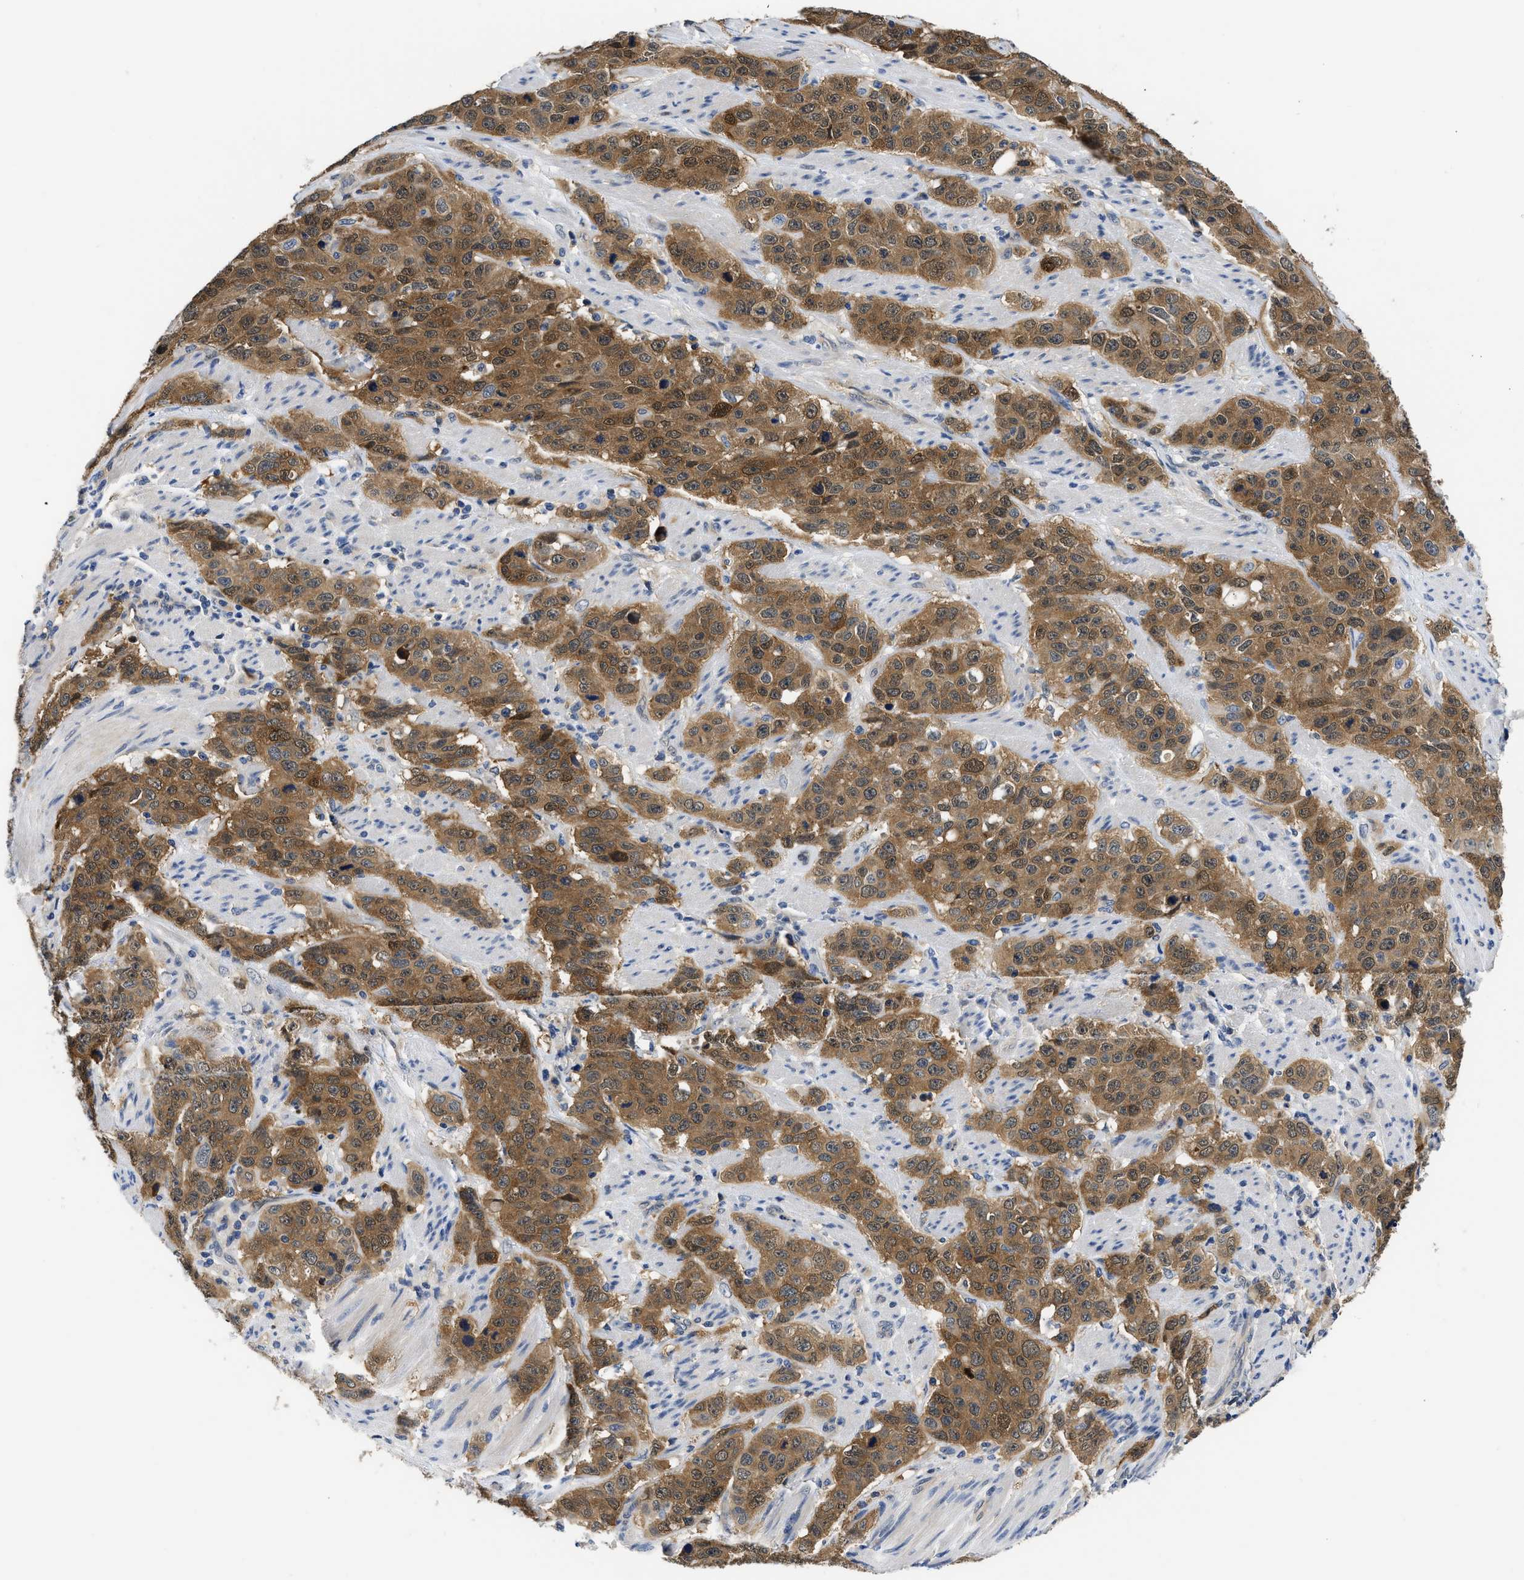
{"staining": {"intensity": "moderate", "quantity": ">75%", "location": "cytoplasmic/membranous"}, "tissue": "stomach cancer", "cell_type": "Tumor cells", "image_type": "cancer", "snomed": [{"axis": "morphology", "description": "Adenocarcinoma, NOS"}, {"axis": "topography", "description": "Stomach"}], "caption": "A medium amount of moderate cytoplasmic/membranous staining is identified in about >75% of tumor cells in stomach cancer tissue.", "gene": "XPO5", "patient": {"sex": "male", "age": 48}}